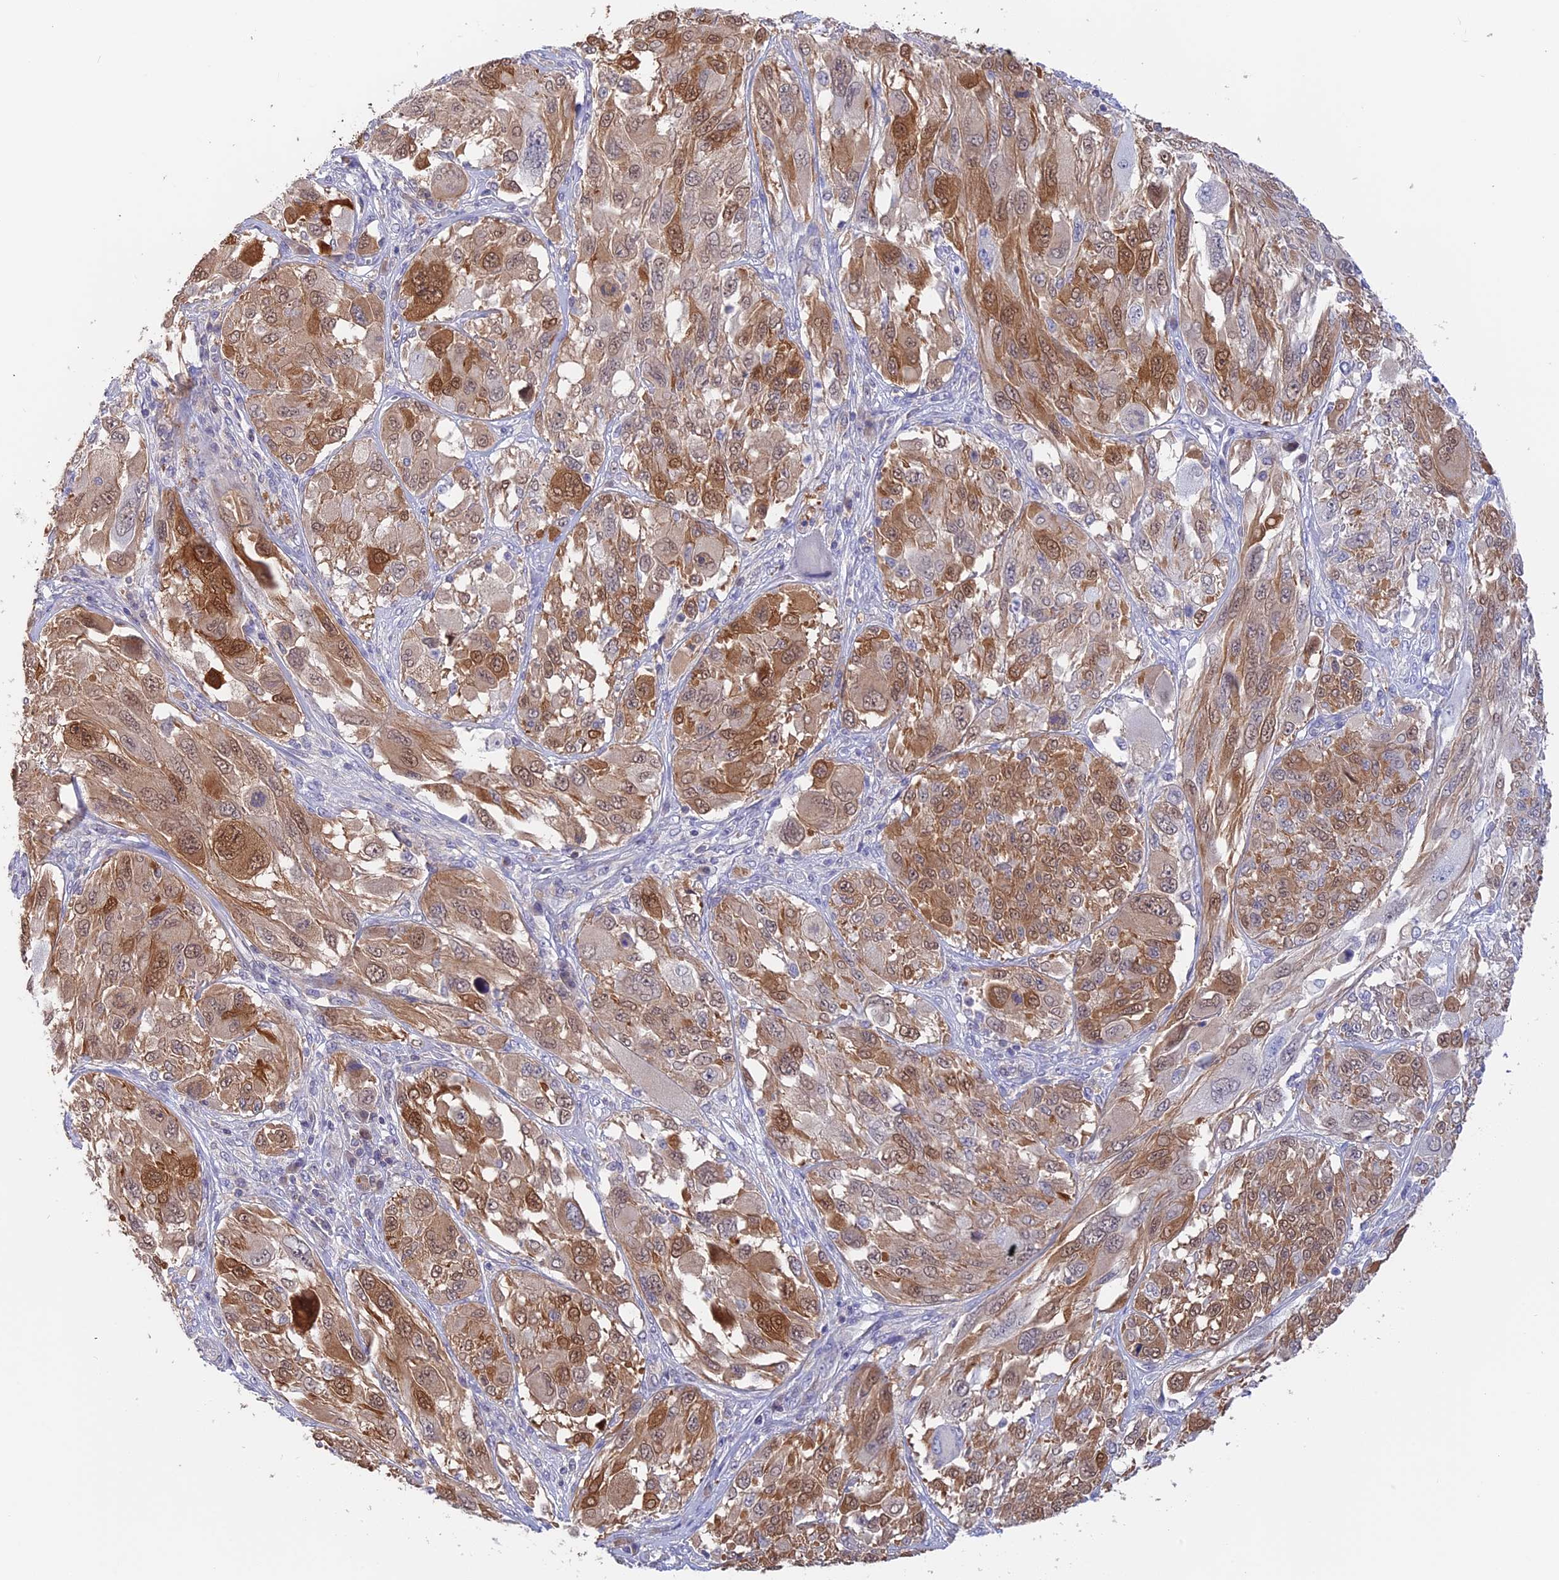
{"staining": {"intensity": "moderate", "quantity": ">75%", "location": "cytoplasmic/membranous,nuclear"}, "tissue": "melanoma", "cell_type": "Tumor cells", "image_type": "cancer", "snomed": [{"axis": "morphology", "description": "Malignant melanoma, NOS"}, {"axis": "topography", "description": "Skin"}], "caption": "Melanoma tissue demonstrates moderate cytoplasmic/membranous and nuclear positivity in about >75% of tumor cells", "gene": "STUB1", "patient": {"sex": "female", "age": 91}}